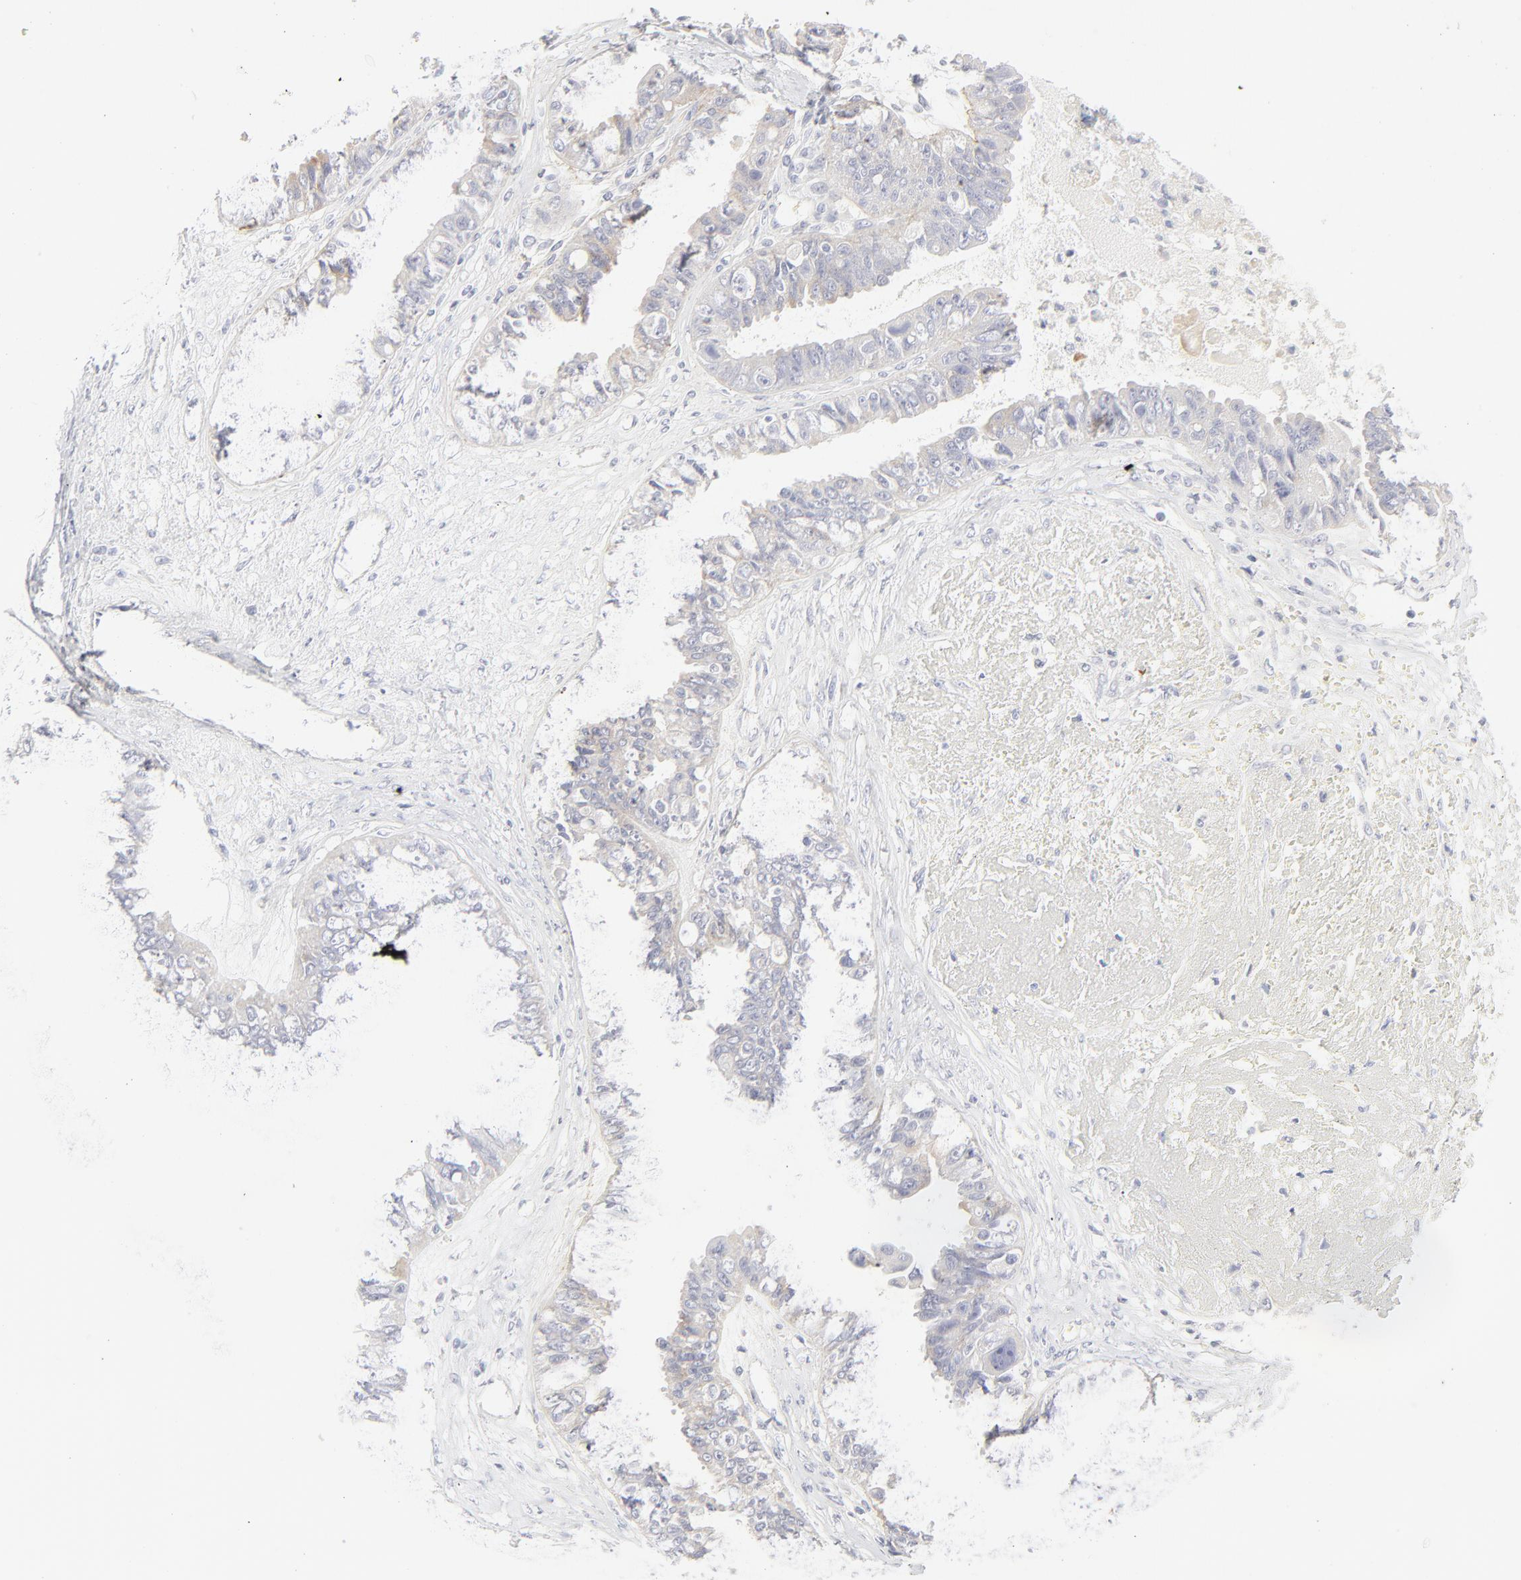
{"staining": {"intensity": "weak", "quantity": "<25%", "location": "cytoplasmic/membranous"}, "tissue": "ovarian cancer", "cell_type": "Tumor cells", "image_type": "cancer", "snomed": [{"axis": "morphology", "description": "Carcinoma, endometroid"}, {"axis": "topography", "description": "Ovary"}], "caption": "This is a image of immunohistochemistry staining of ovarian cancer, which shows no expression in tumor cells.", "gene": "NPNT", "patient": {"sex": "female", "age": 85}}